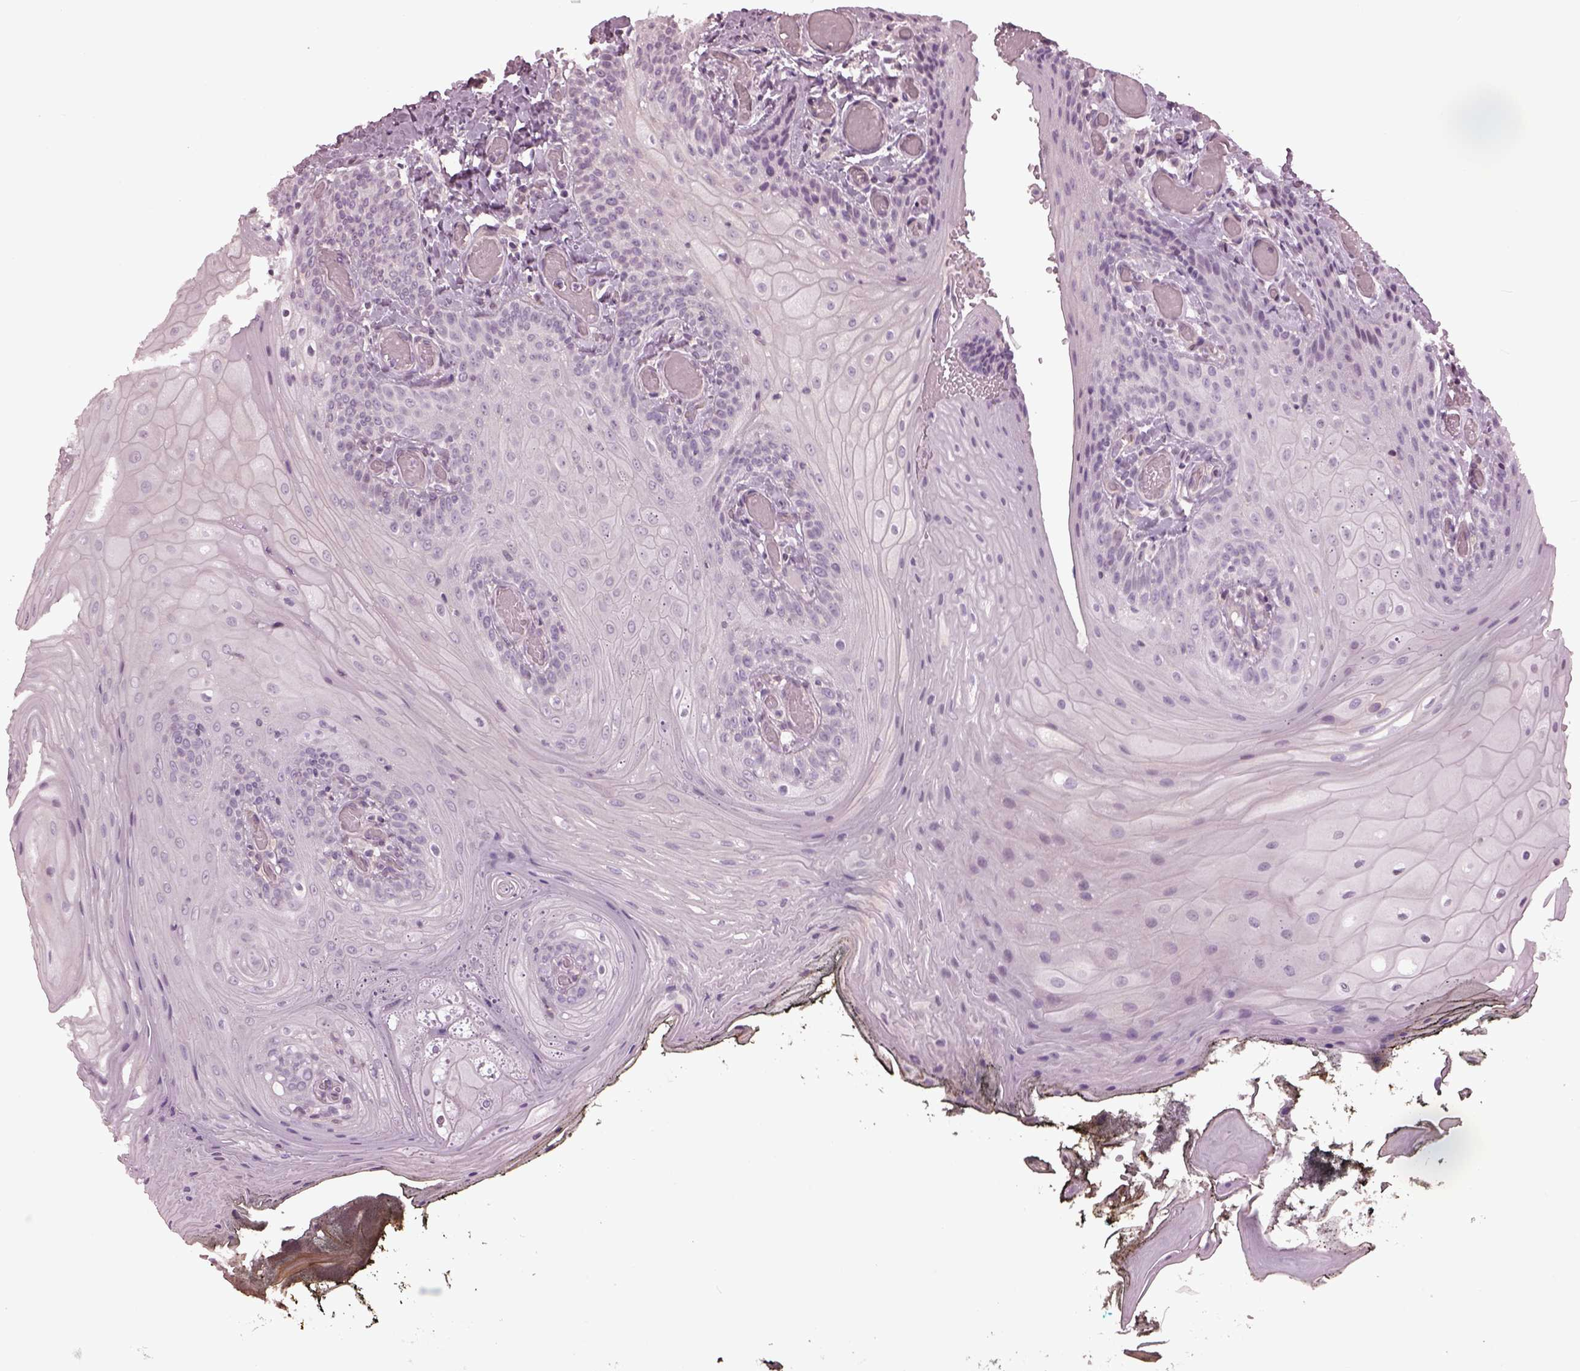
{"staining": {"intensity": "negative", "quantity": "none", "location": "none"}, "tissue": "oral mucosa", "cell_type": "Squamous epithelial cells", "image_type": "normal", "snomed": [{"axis": "morphology", "description": "Normal tissue, NOS"}, {"axis": "topography", "description": "Oral tissue"}], "caption": "Human oral mucosa stained for a protein using immunohistochemistry reveals no expression in squamous epithelial cells.", "gene": "GAL", "patient": {"sex": "male", "age": 9}}